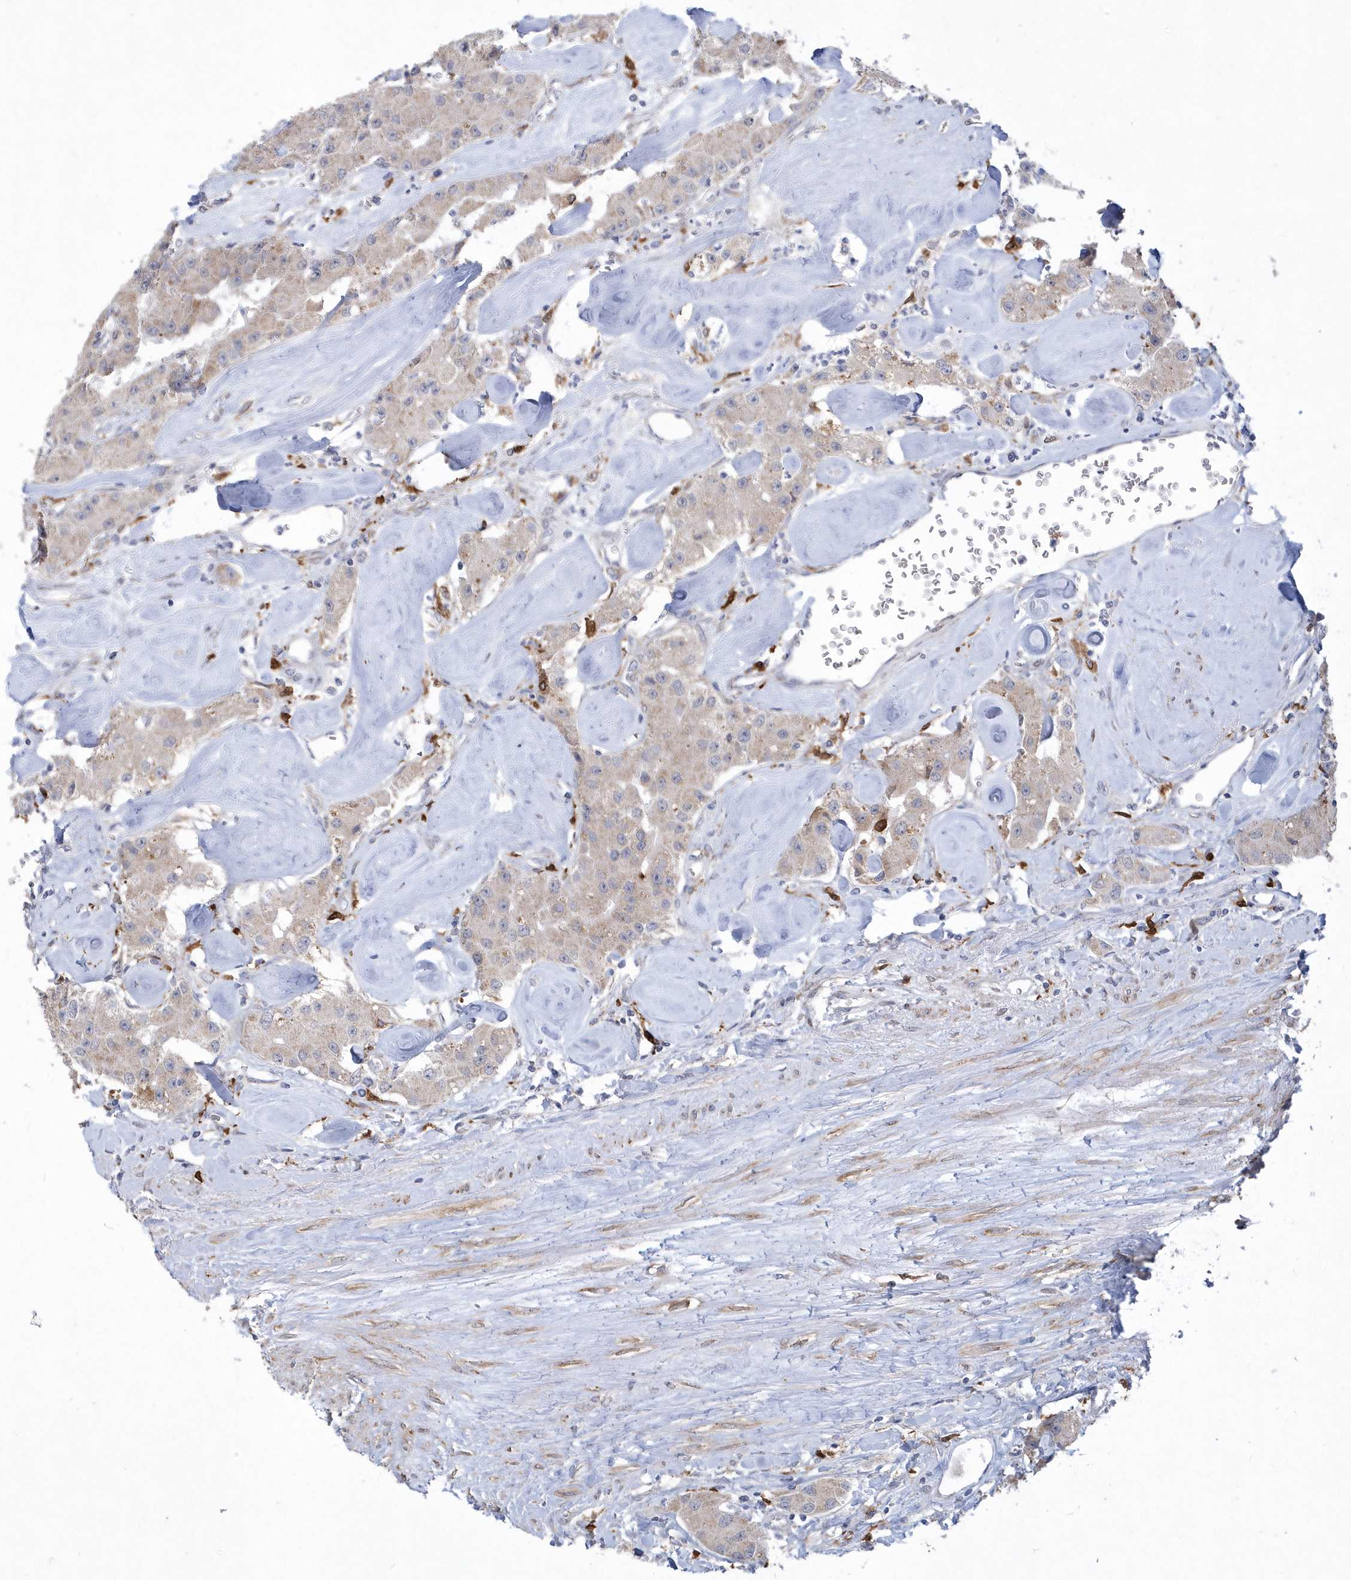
{"staining": {"intensity": "negative", "quantity": "none", "location": "none"}, "tissue": "carcinoid", "cell_type": "Tumor cells", "image_type": "cancer", "snomed": [{"axis": "morphology", "description": "Carcinoid, malignant, NOS"}, {"axis": "topography", "description": "Pancreas"}], "caption": "Protein analysis of carcinoid demonstrates no significant expression in tumor cells.", "gene": "TSPEAR", "patient": {"sex": "male", "age": 41}}